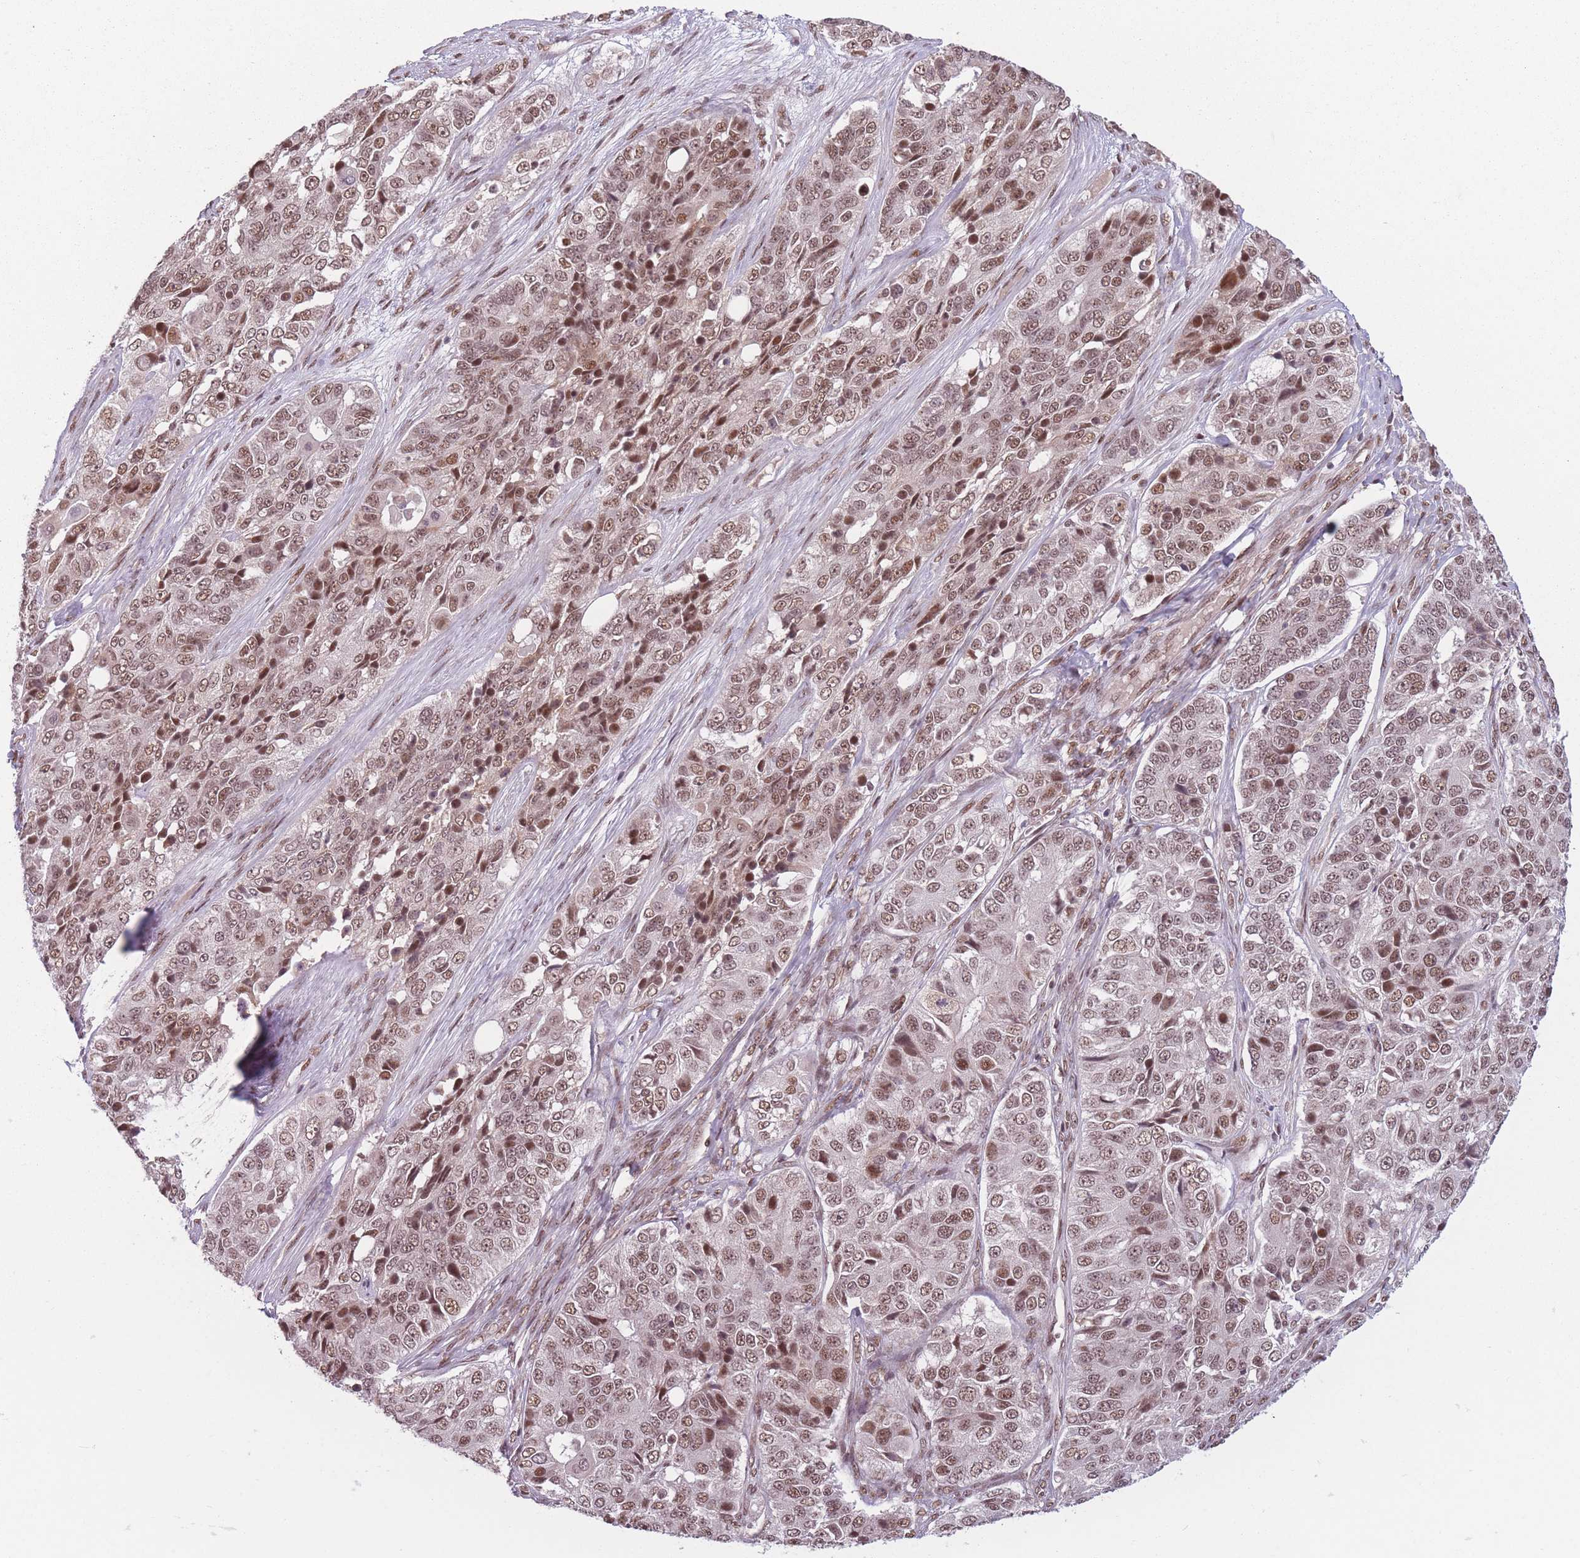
{"staining": {"intensity": "moderate", "quantity": ">75%", "location": "cytoplasmic/membranous,nuclear"}, "tissue": "ovarian cancer", "cell_type": "Tumor cells", "image_type": "cancer", "snomed": [{"axis": "morphology", "description": "Carcinoma, endometroid"}, {"axis": "topography", "description": "Ovary"}], "caption": "Protein expression analysis of ovarian cancer demonstrates moderate cytoplasmic/membranous and nuclear staining in approximately >75% of tumor cells.", "gene": "SUPT6H", "patient": {"sex": "female", "age": 51}}